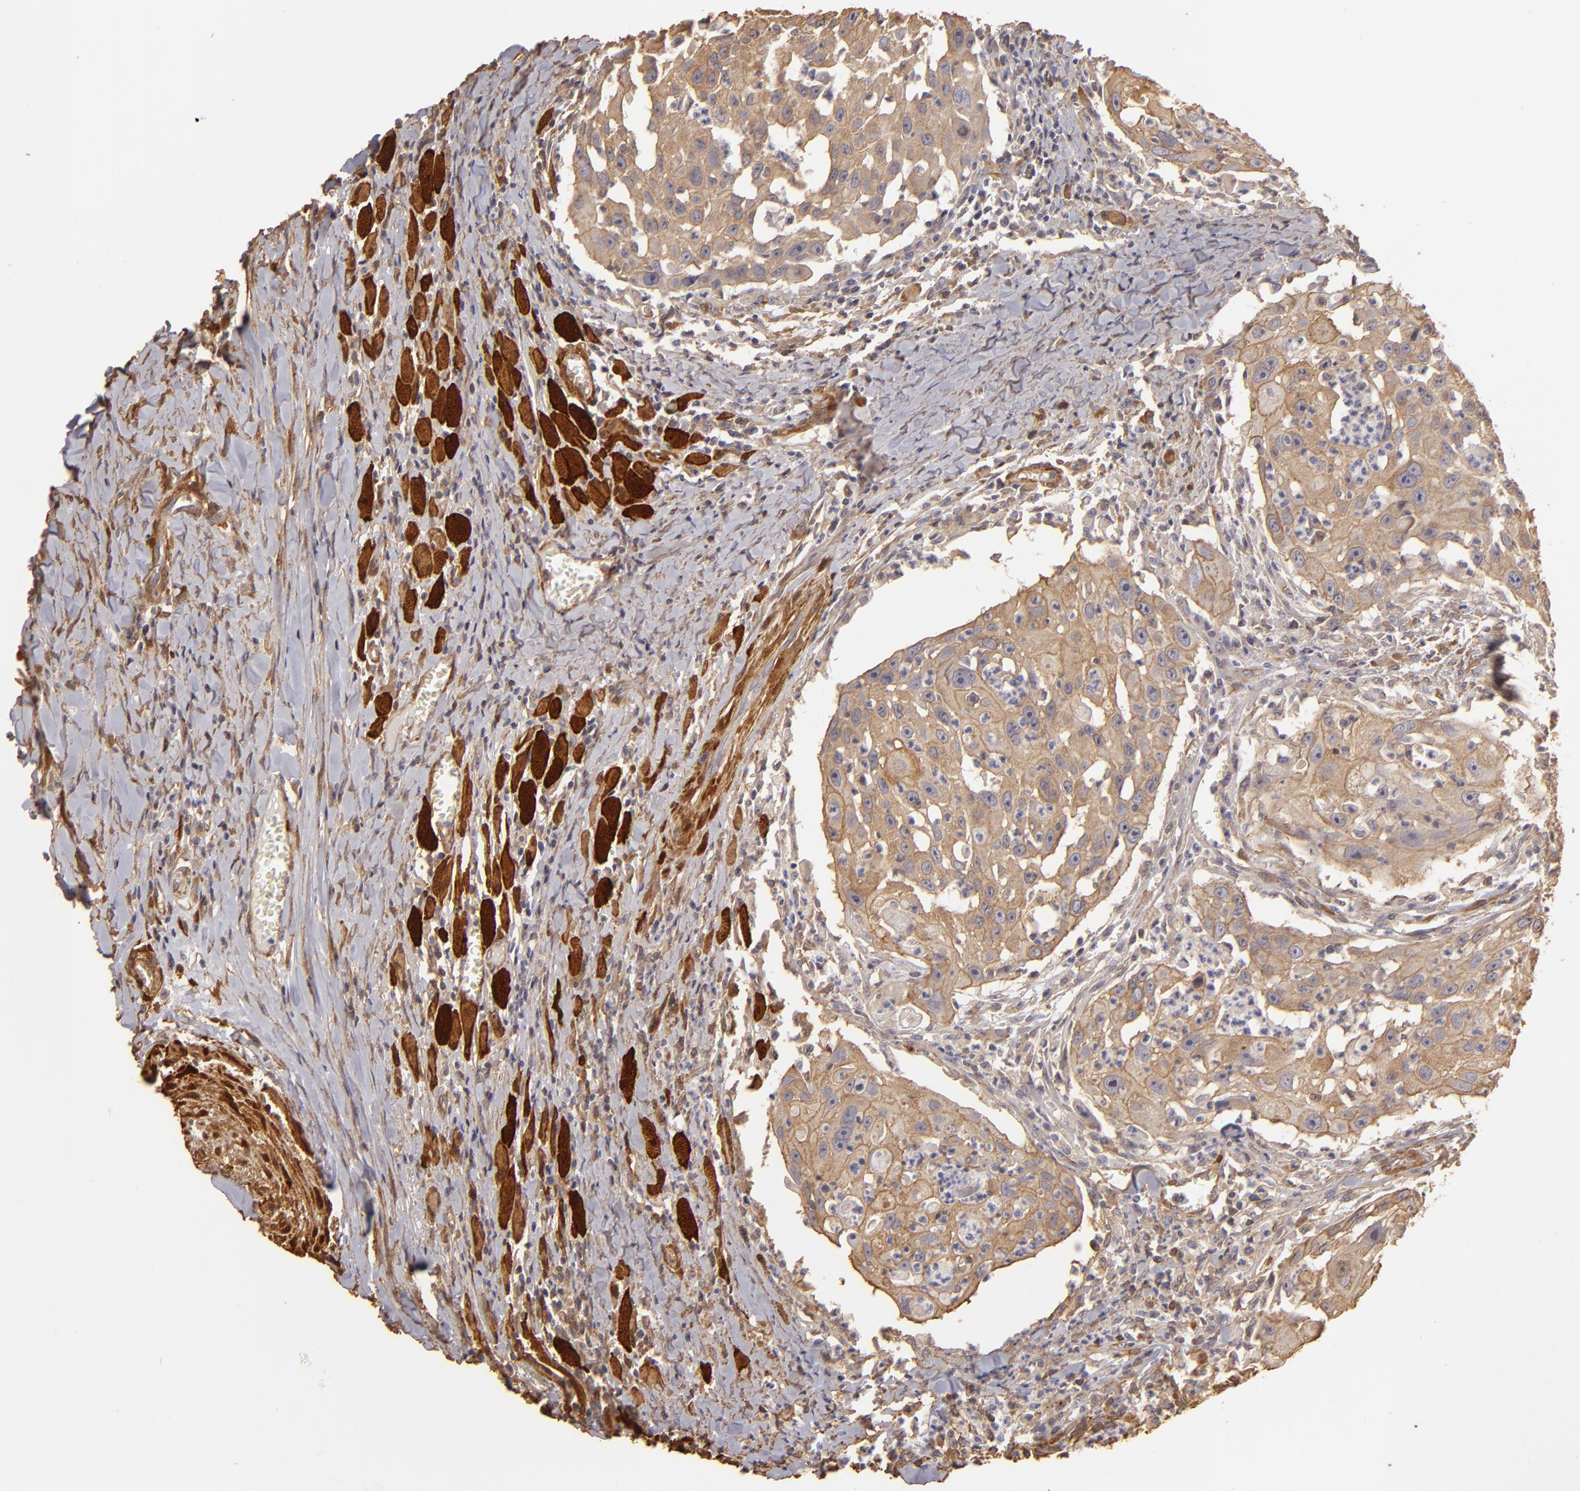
{"staining": {"intensity": "weak", "quantity": ">75%", "location": "cytoplasmic/membranous"}, "tissue": "head and neck cancer", "cell_type": "Tumor cells", "image_type": "cancer", "snomed": [{"axis": "morphology", "description": "Squamous cell carcinoma, NOS"}, {"axis": "topography", "description": "Head-Neck"}], "caption": "IHC photomicrograph of human head and neck cancer (squamous cell carcinoma) stained for a protein (brown), which displays low levels of weak cytoplasmic/membranous staining in approximately >75% of tumor cells.", "gene": "HSPB6", "patient": {"sex": "male", "age": 64}}